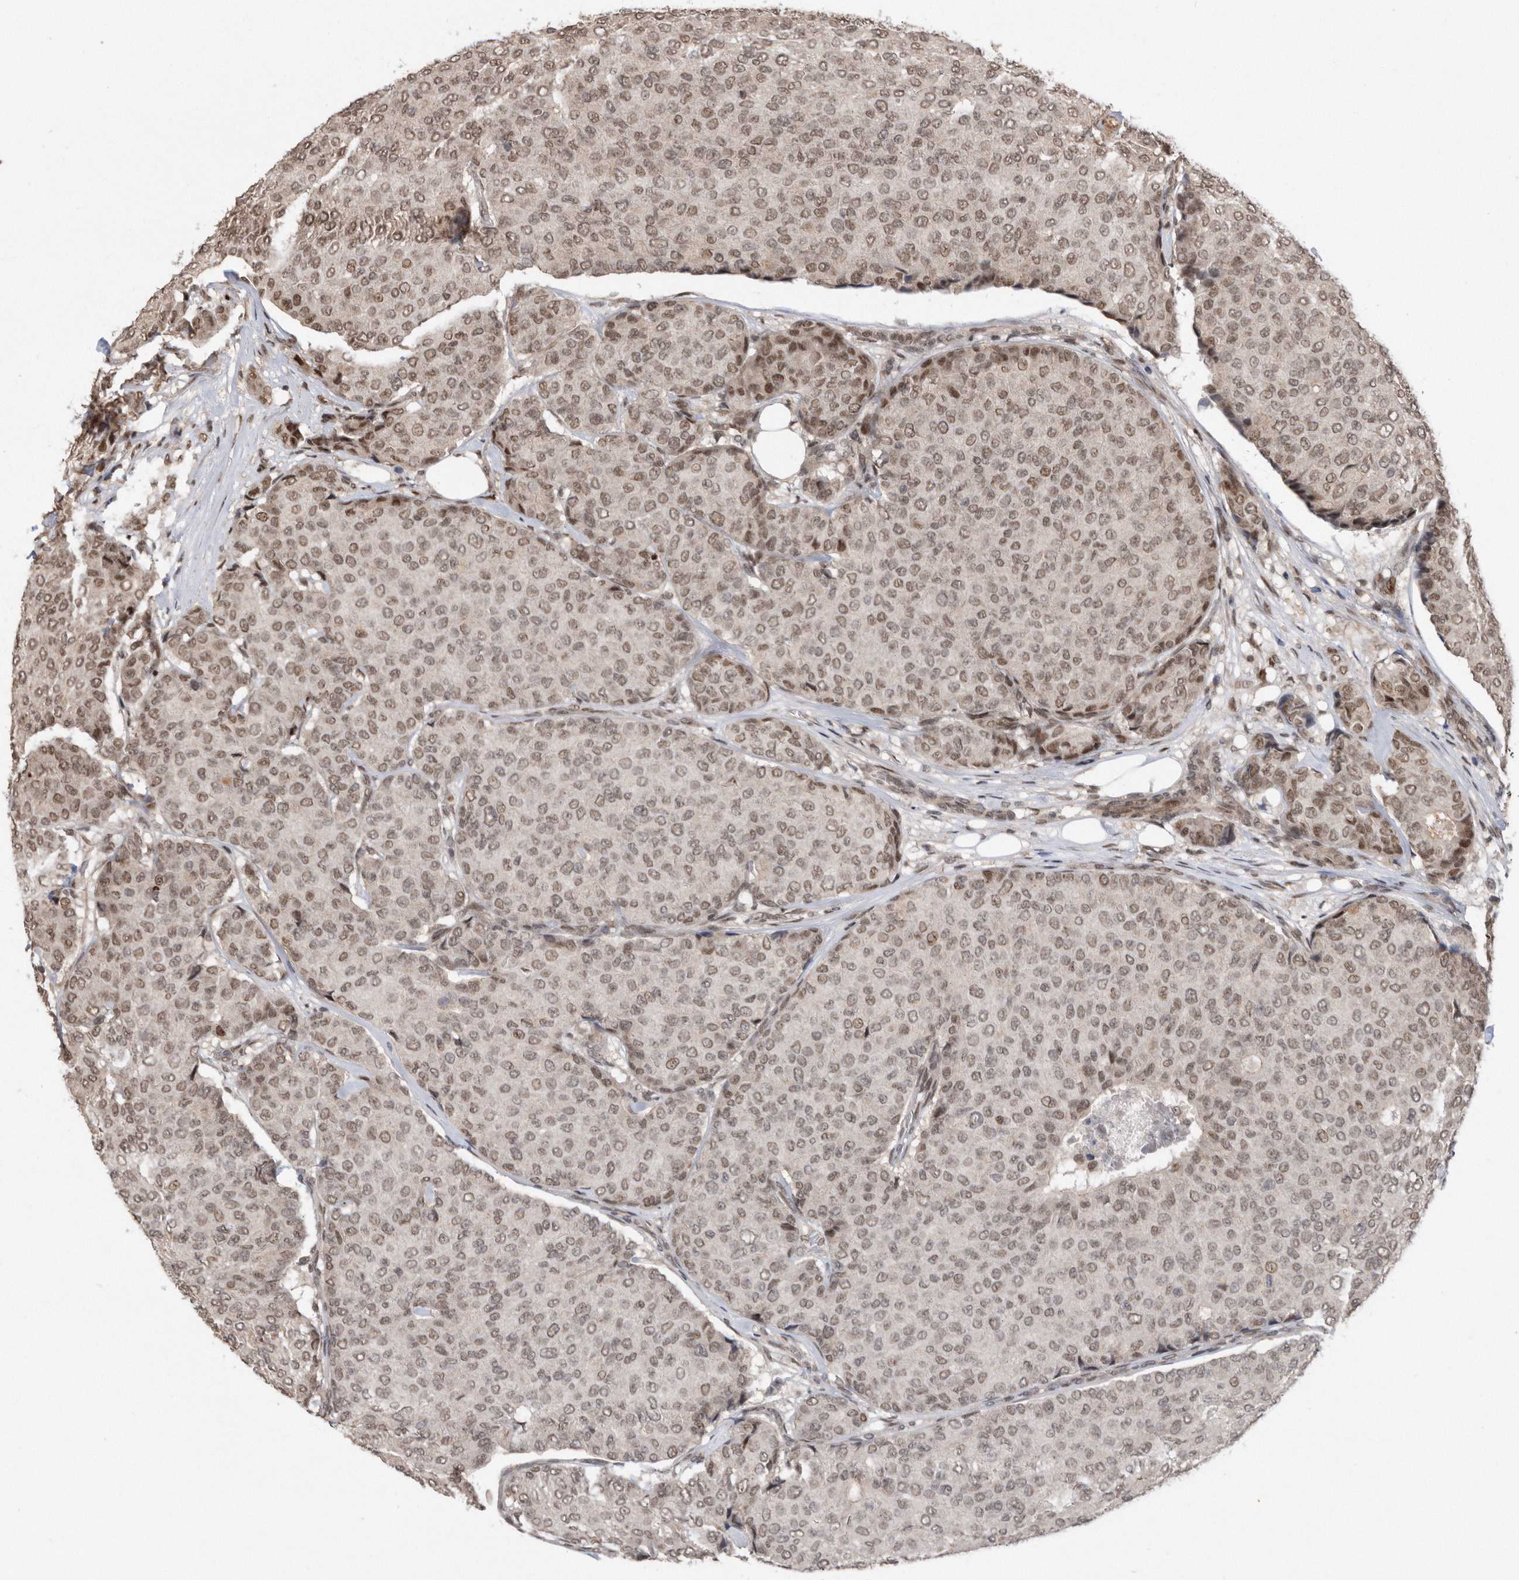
{"staining": {"intensity": "moderate", "quantity": ">75%", "location": "nuclear"}, "tissue": "breast cancer", "cell_type": "Tumor cells", "image_type": "cancer", "snomed": [{"axis": "morphology", "description": "Duct carcinoma"}, {"axis": "topography", "description": "Breast"}], "caption": "DAB (3,3'-diaminobenzidine) immunohistochemical staining of infiltrating ductal carcinoma (breast) shows moderate nuclear protein staining in about >75% of tumor cells.", "gene": "TDRD3", "patient": {"sex": "female", "age": 75}}